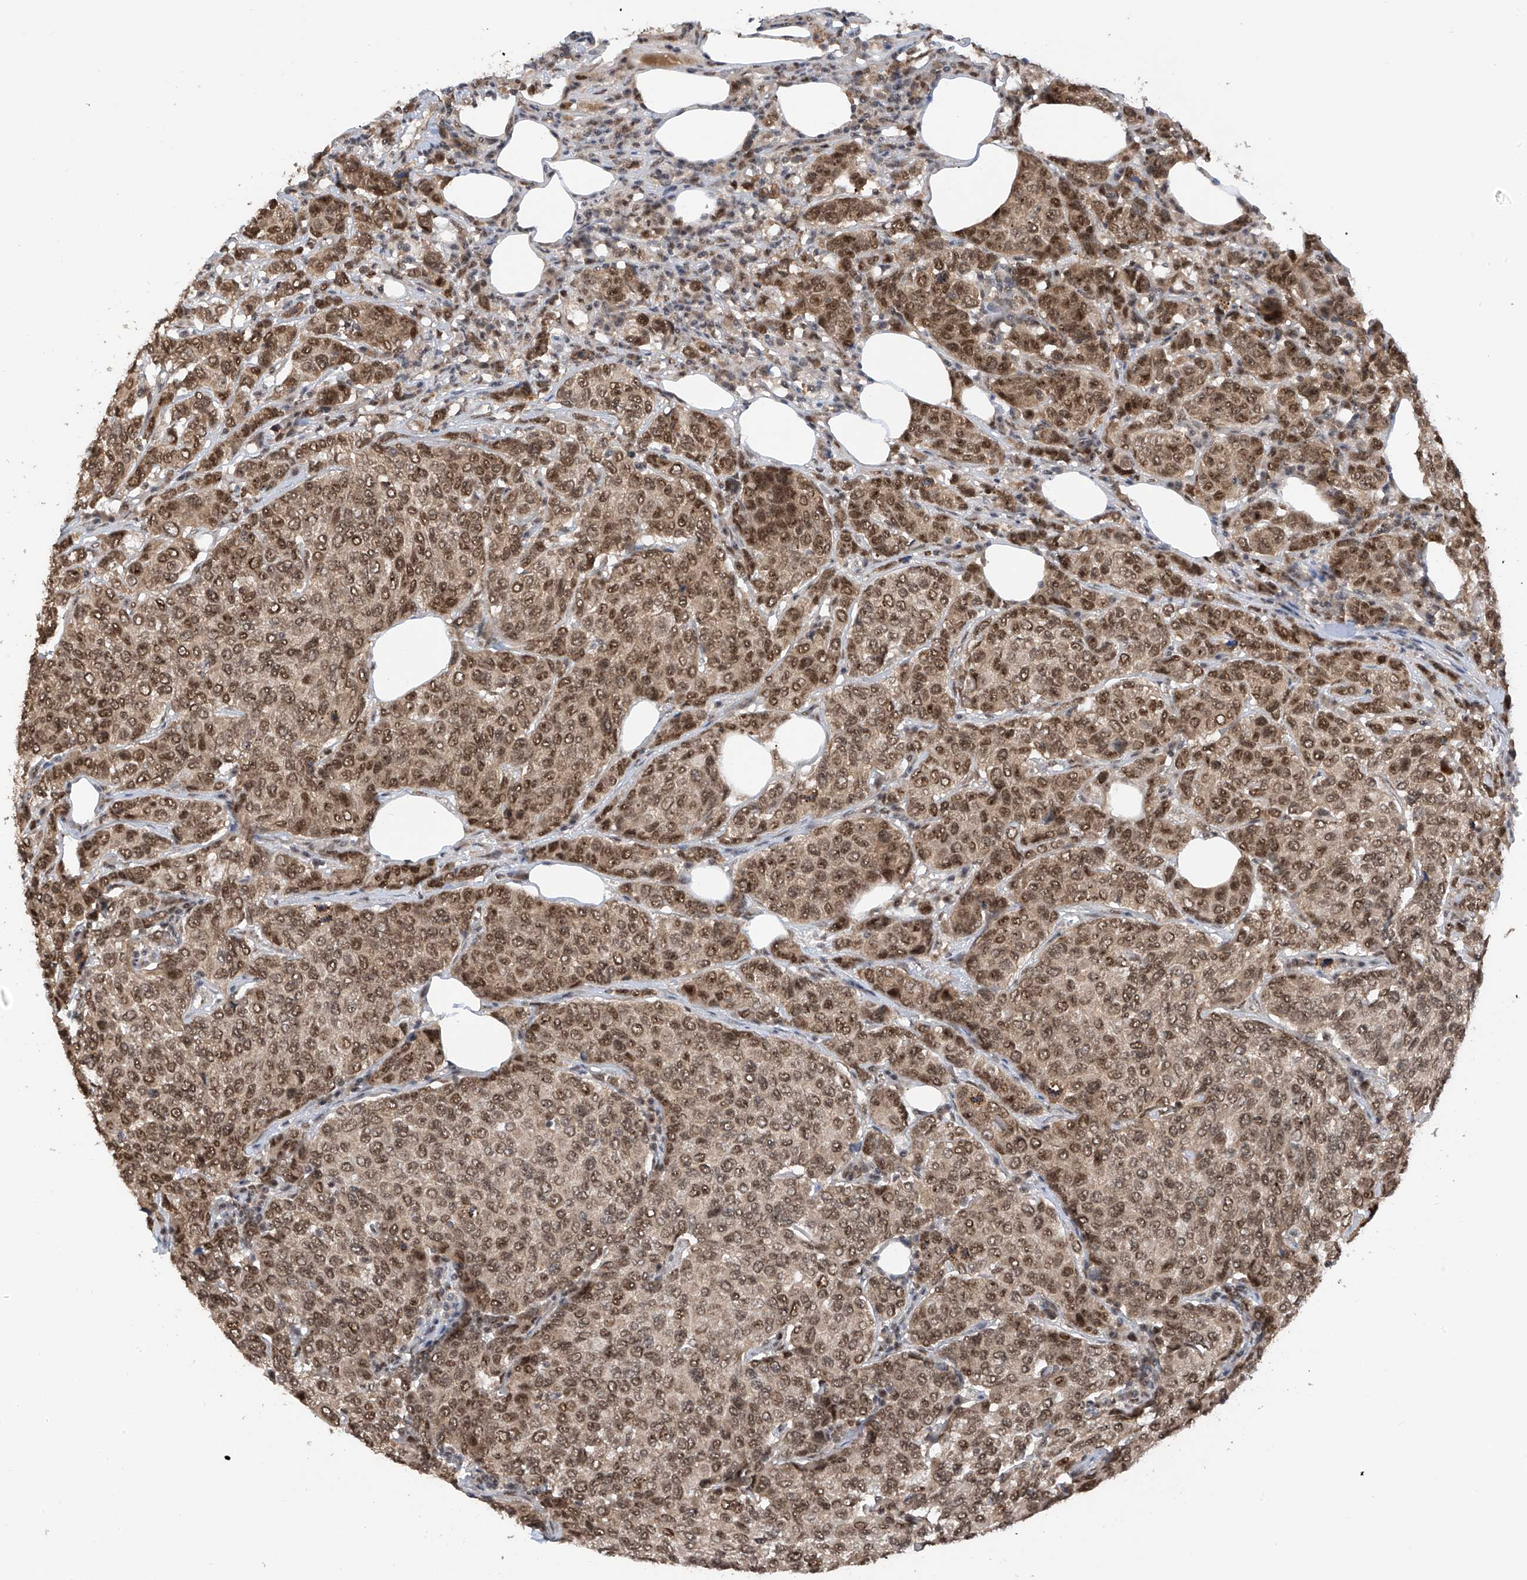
{"staining": {"intensity": "moderate", "quantity": ">75%", "location": "nuclear"}, "tissue": "breast cancer", "cell_type": "Tumor cells", "image_type": "cancer", "snomed": [{"axis": "morphology", "description": "Duct carcinoma"}, {"axis": "topography", "description": "Breast"}], "caption": "Protein expression analysis of breast infiltrating ductal carcinoma displays moderate nuclear expression in approximately >75% of tumor cells.", "gene": "RPAIN", "patient": {"sex": "female", "age": 55}}